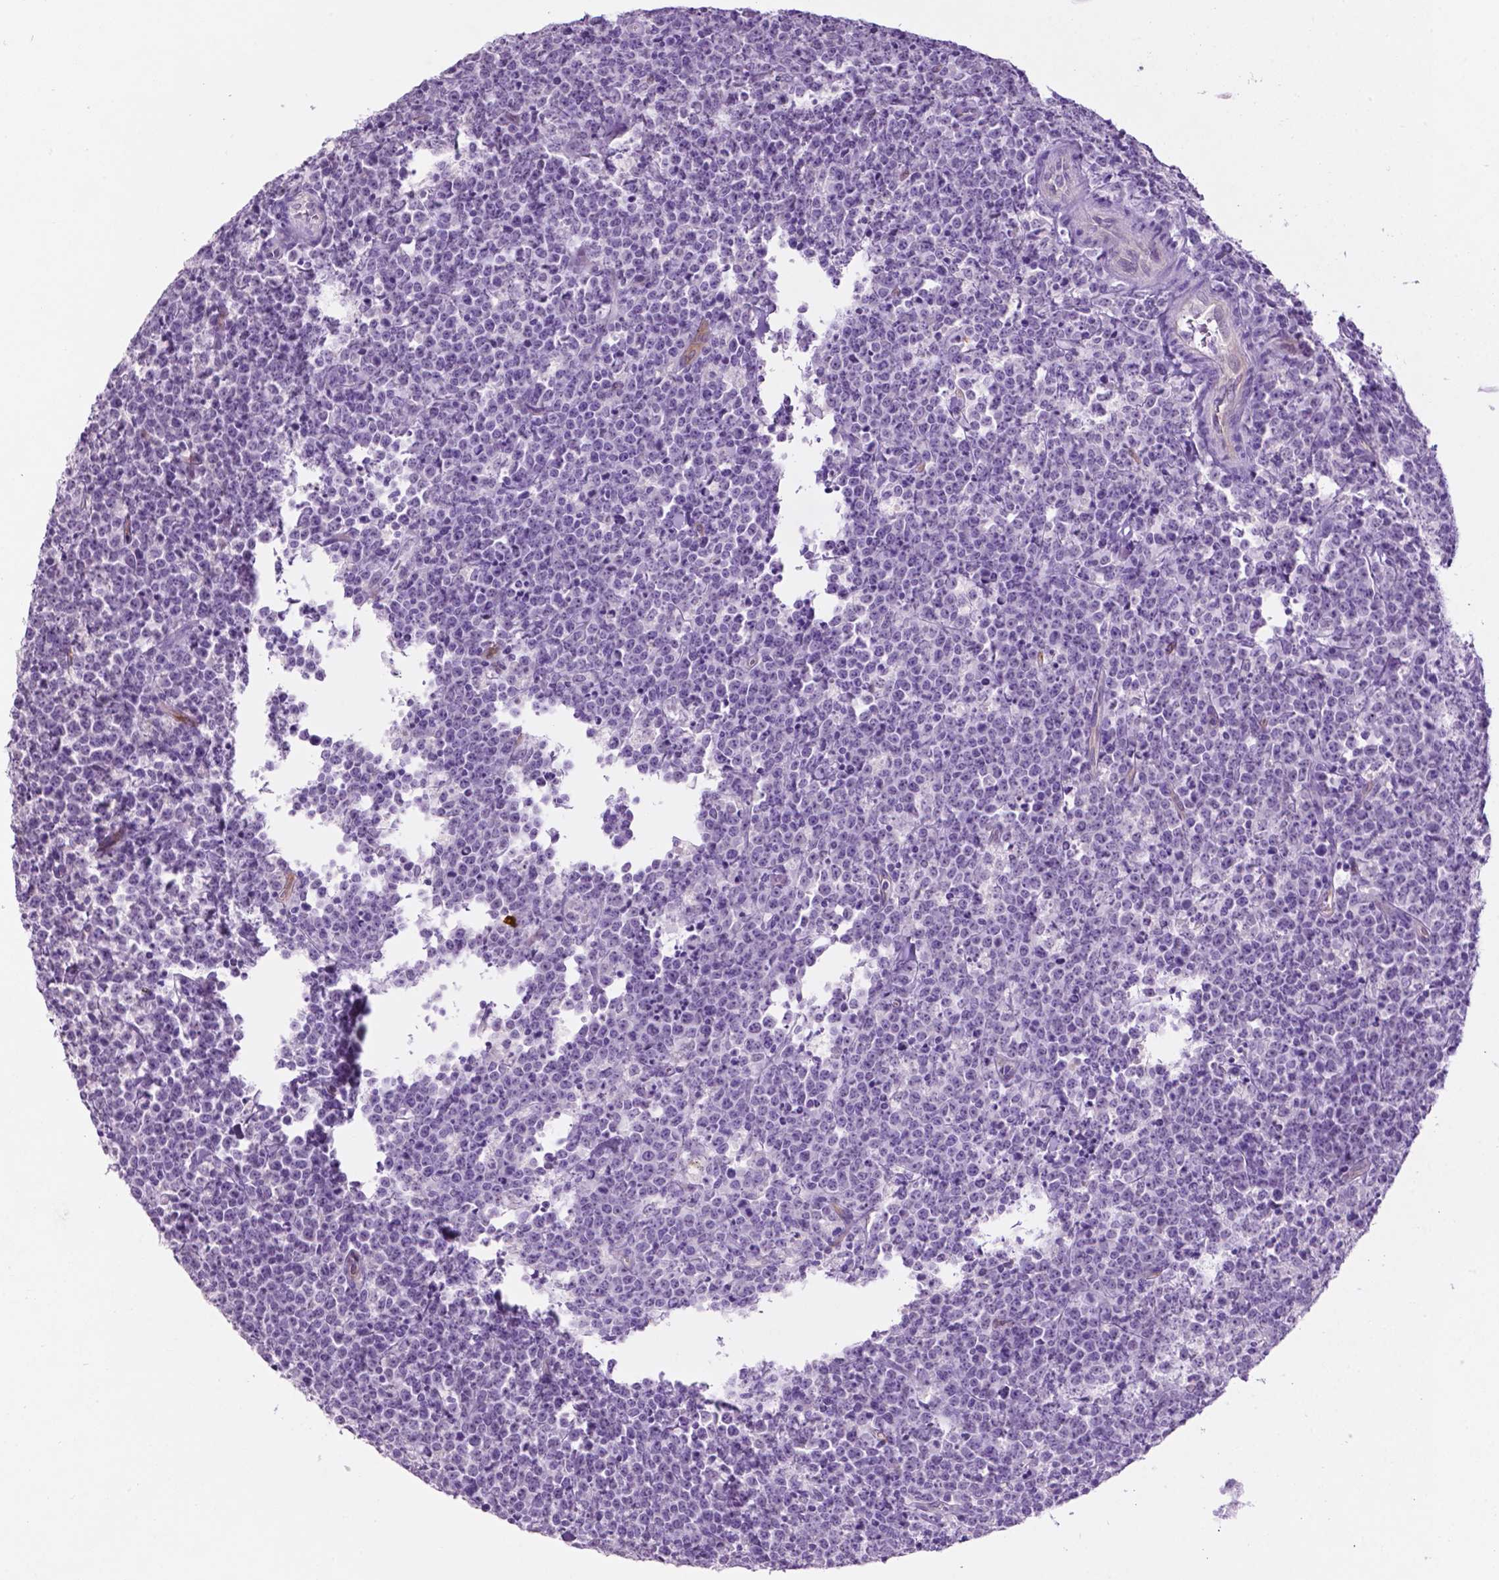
{"staining": {"intensity": "negative", "quantity": "none", "location": "none"}, "tissue": "lymphoma", "cell_type": "Tumor cells", "image_type": "cancer", "snomed": [{"axis": "morphology", "description": "Malignant lymphoma, non-Hodgkin's type, High grade"}, {"axis": "topography", "description": "Small intestine"}], "caption": "The immunohistochemistry micrograph has no significant staining in tumor cells of malignant lymphoma, non-Hodgkin's type (high-grade) tissue. (DAB (3,3'-diaminobenzidine) IHC, high magnification).", "gene": "PHGR1", "patient": {"sex": "female", "age": 56}}